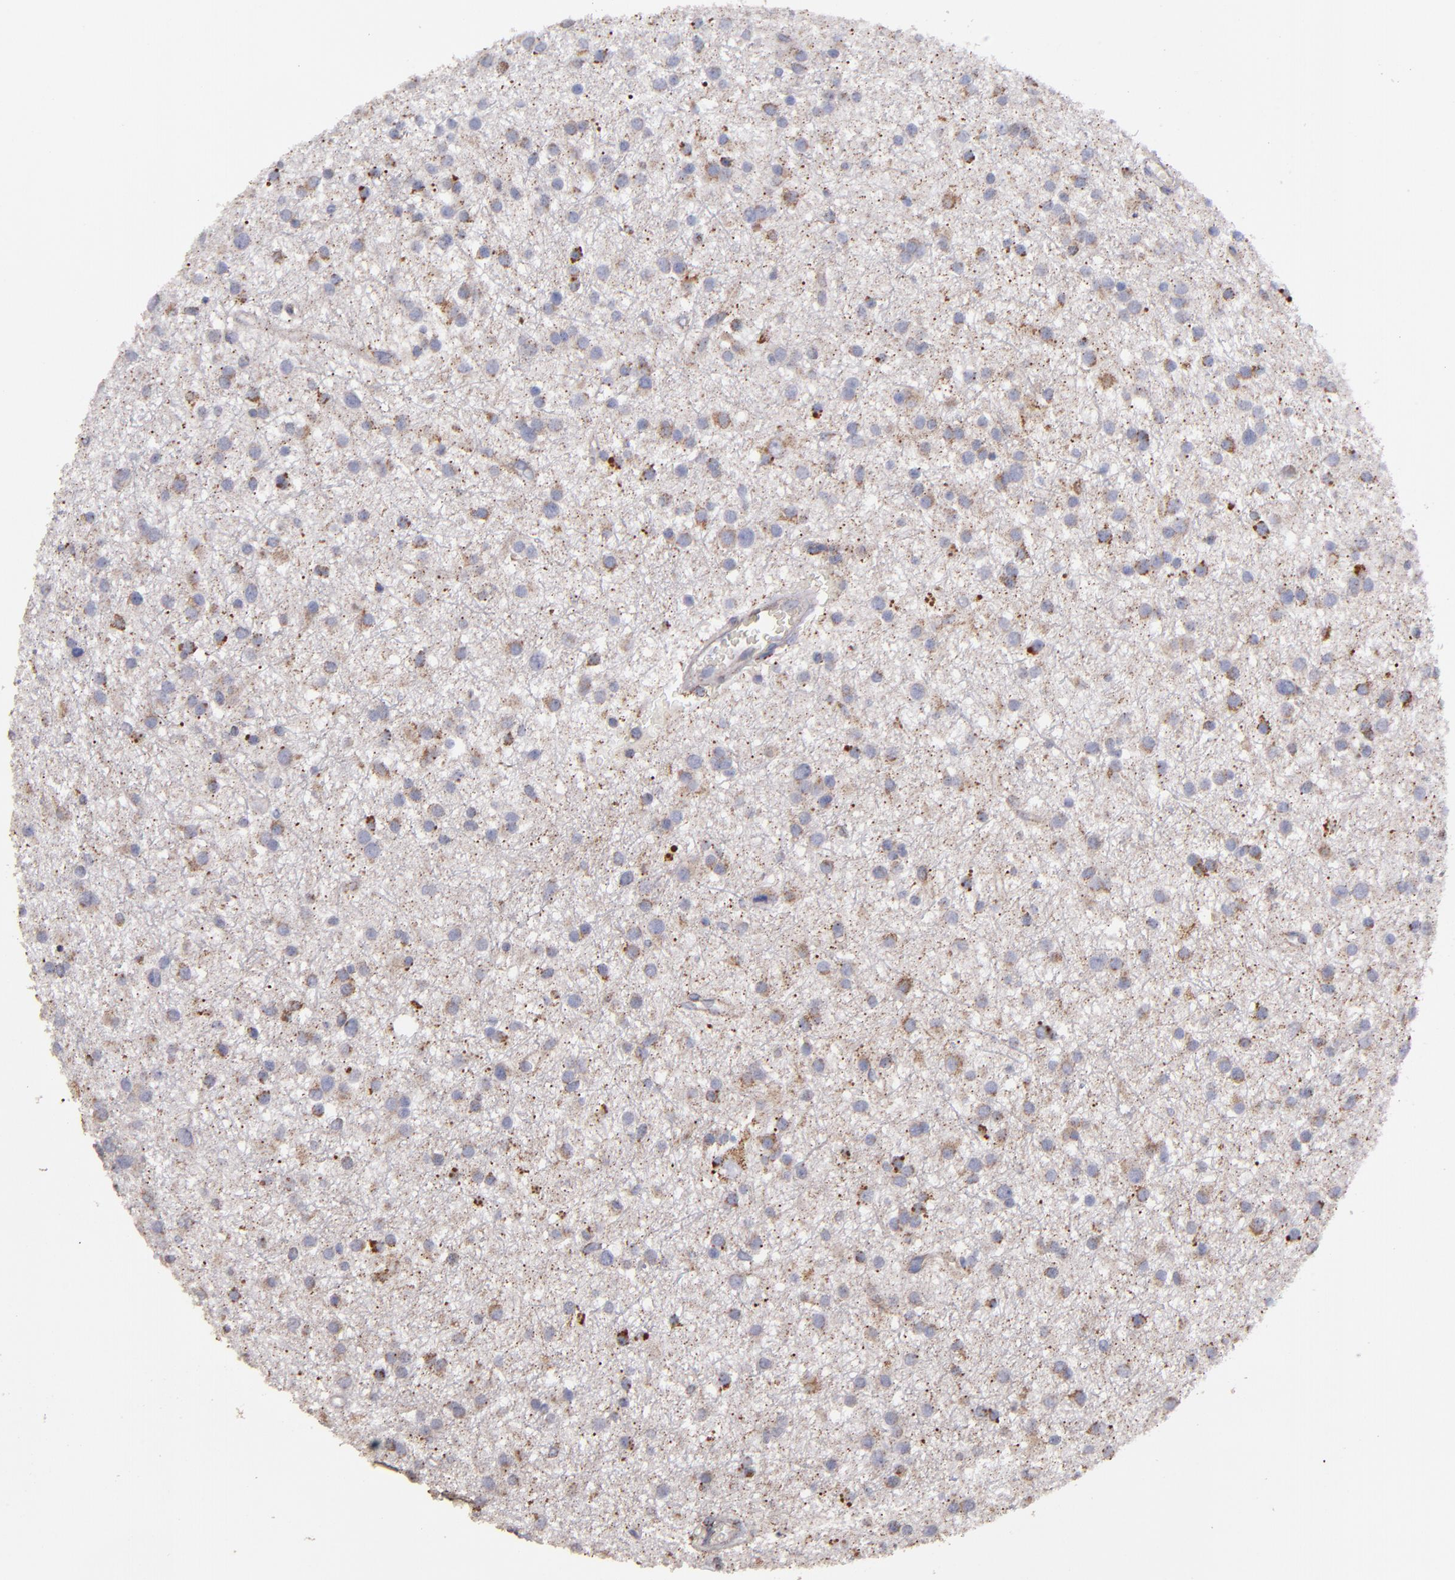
{"staining": {"intensity": "weak", "quantity": "25%-75%", "location": "cytoplasmic/membranous"}, "tissue": "glioma", "cell_type": "Tumor cells", "image_type": "cancer", "snomed": [{"axis": "morphology", "description": "Glioma, malignant, Low grade"}, {"axis": "topography", "description": "Brain"}], "caption": "Immunohistochemical staining of human low-grade glioma (malignant) reveals weak cytoplasmic/membranous protein expression in about 25%-75% of tumor cells.", "gene": "CLTA", "patient": {"sex": "female", "age": 36}}